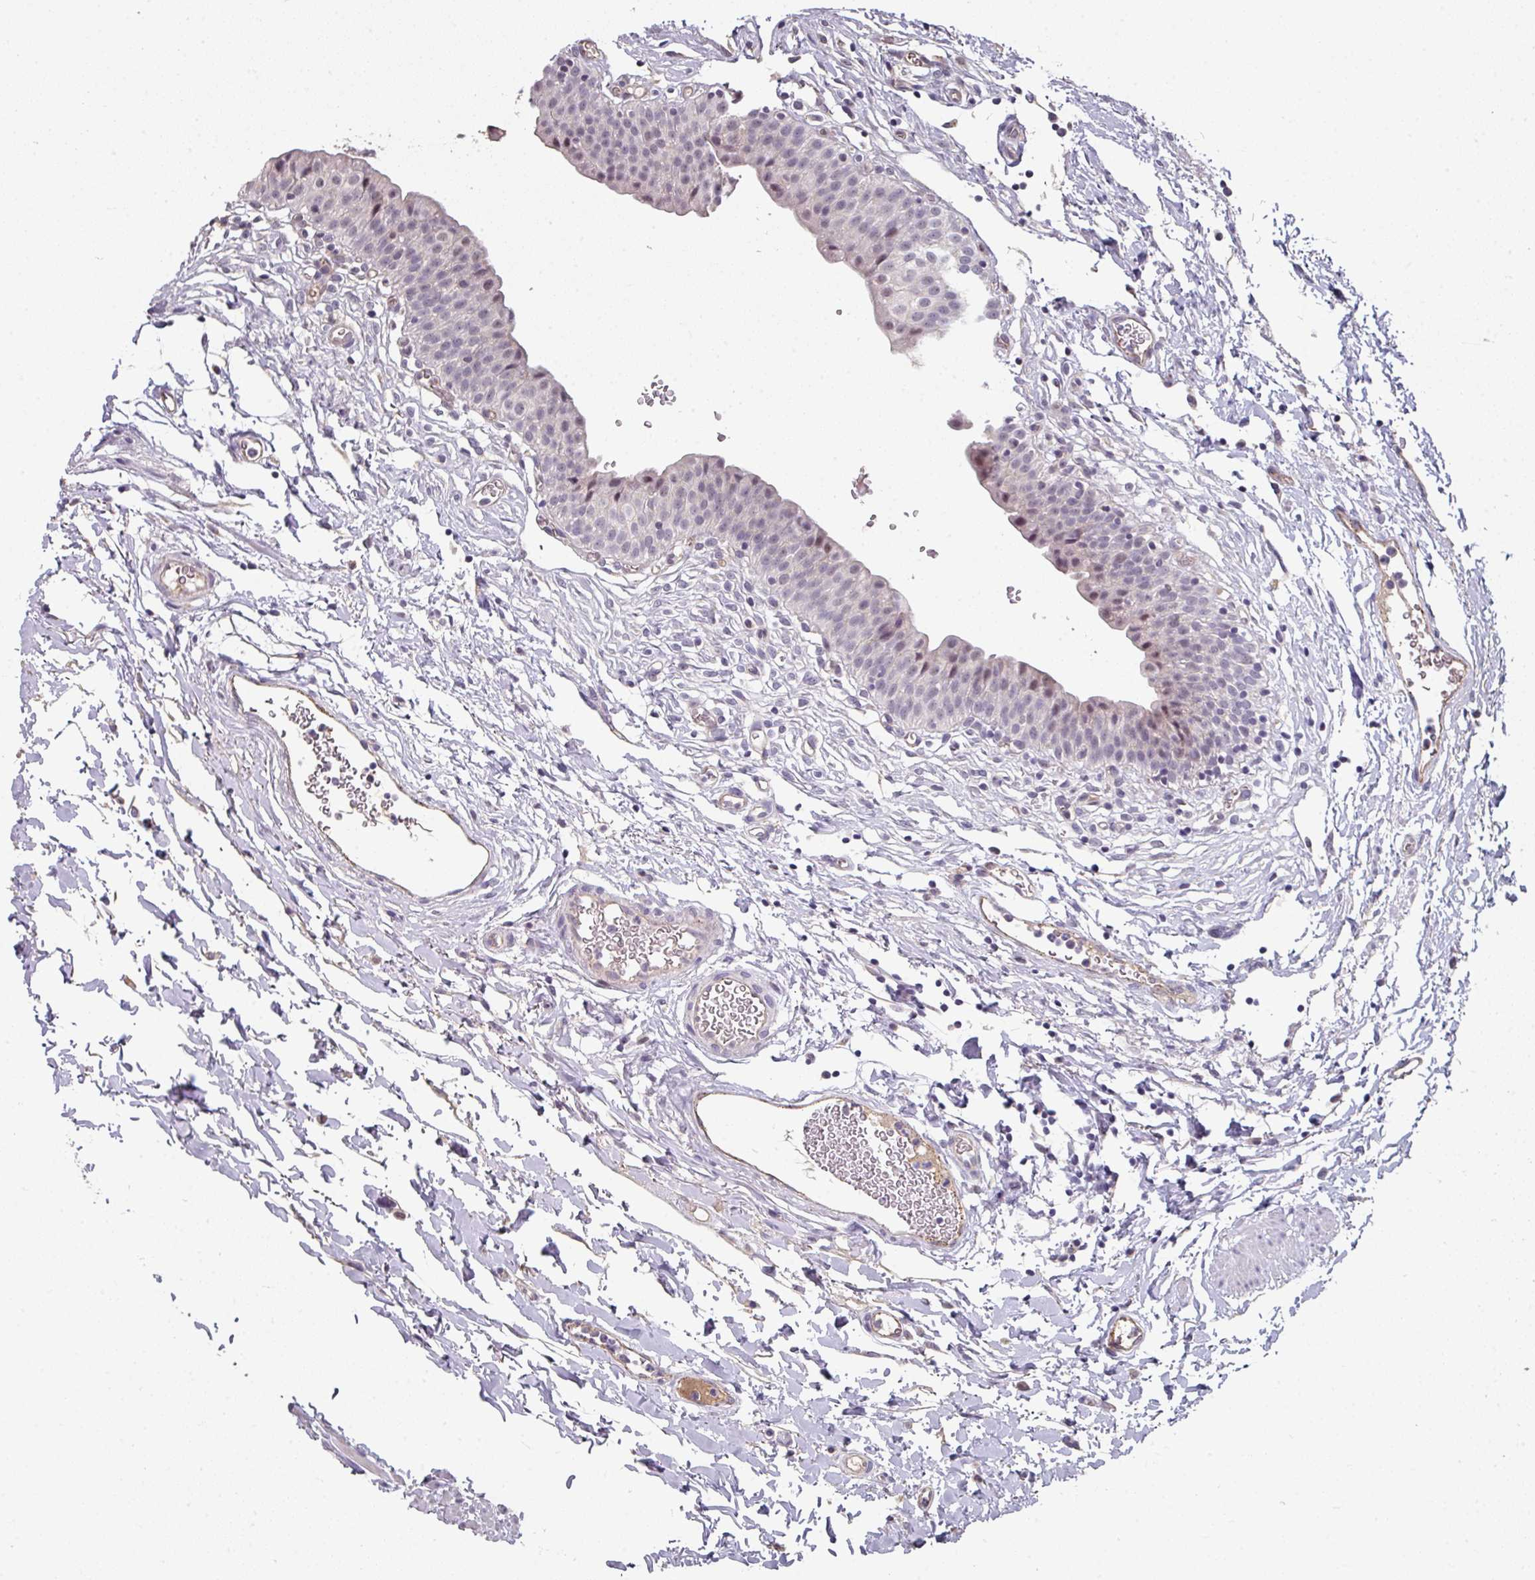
{"staining": {"intensity": "moderate", "quantity": "<25%", "location": "nuclear"}, "tissue": "urinary bladder", "cell_type": "Urothelial cells", "image_type": "normal", "snomed": [{"axis": "morphology", "description": "Normal tissue, NOS"}, {"axis": "topography", "description": "Urinary bladder"}, {"axis": "topography", "description": "Peripheral nerve tissue"}], "caption": "Protein expression analysis of normal urinary bladder shows moderate nuclear expression in approximately <25% of urothelial cells. (DAB IHC, brown staining for protein, blue staining for nuclei).", "gene": "SIDT2", "patient": {"sex": "male", "age": 55}}